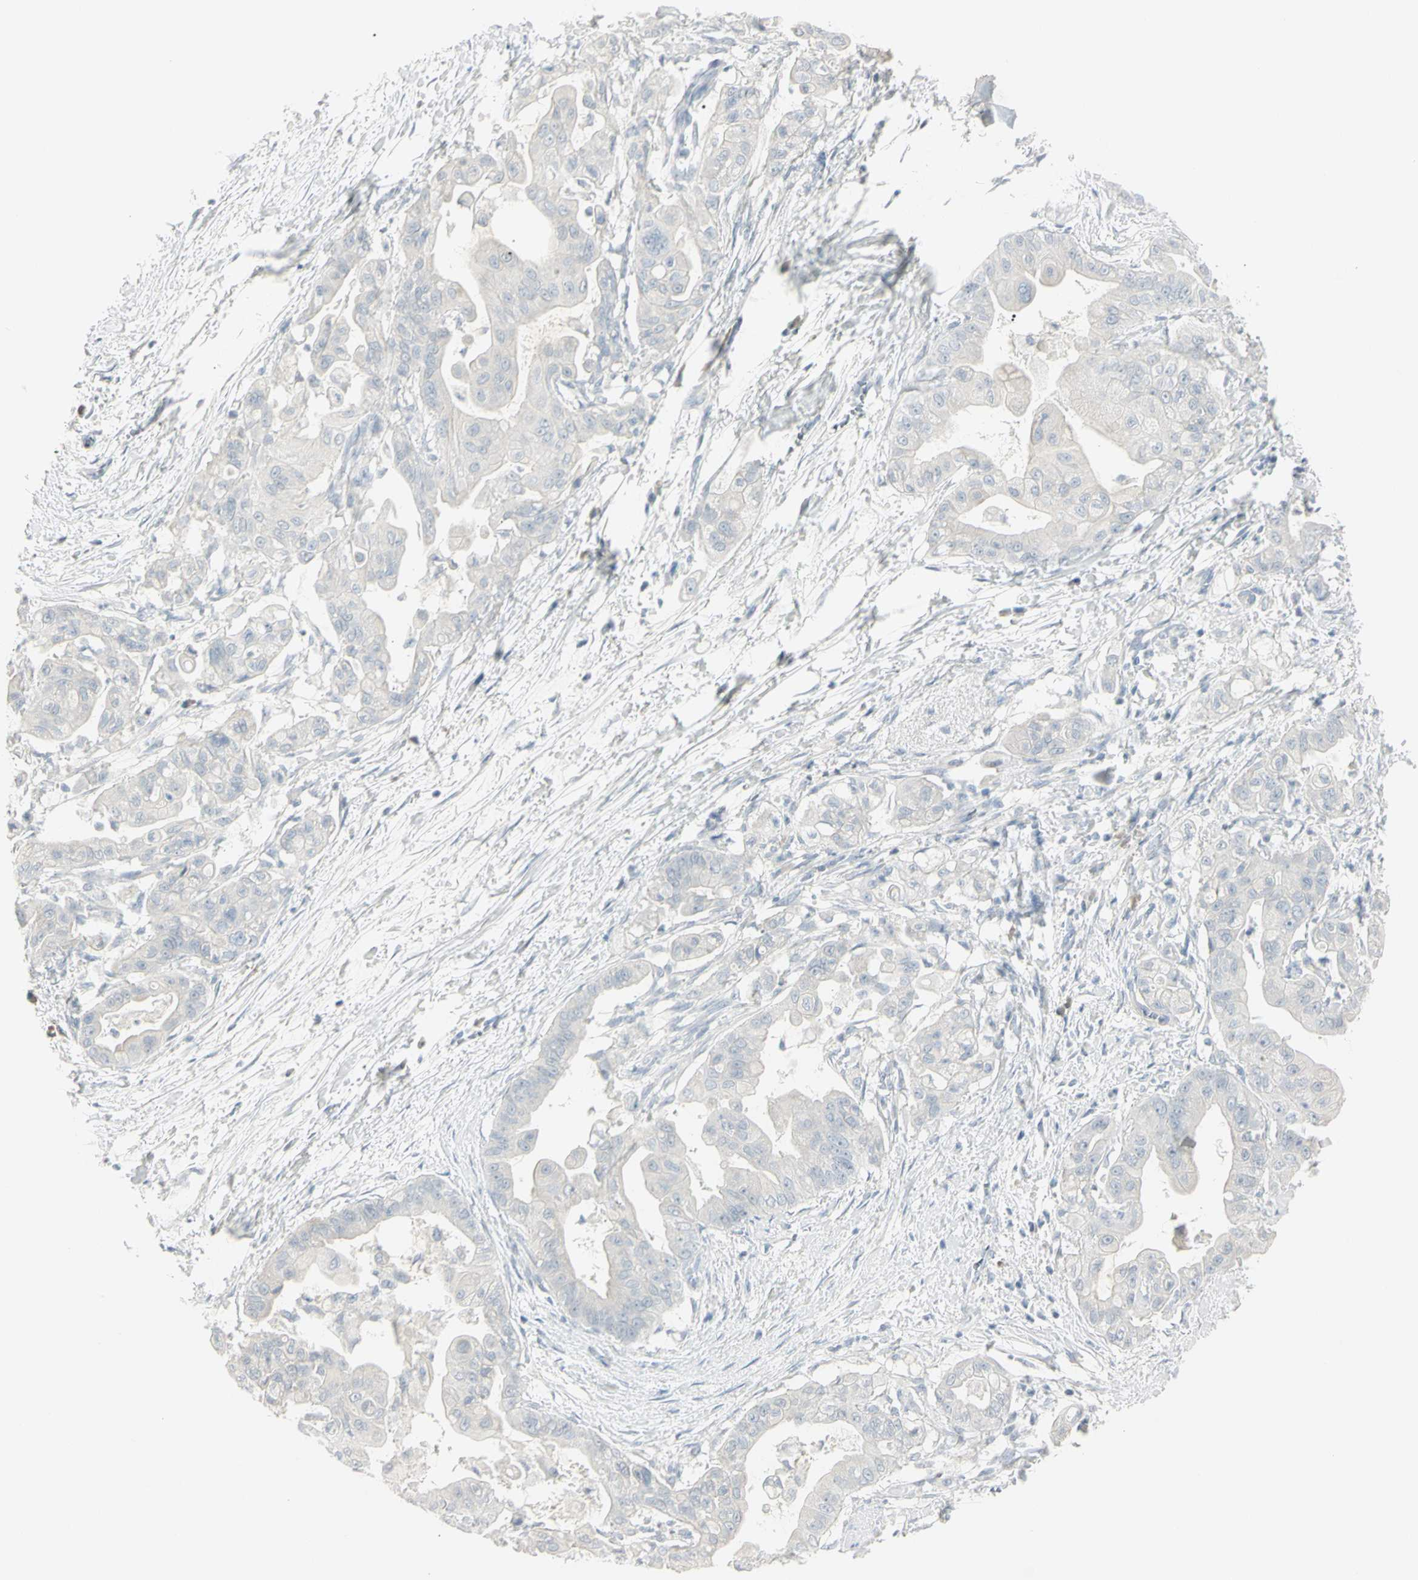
{"staining": {"intensity": "negative", "quantity": "none", "location": "none"}, "tissue": "pancreatic cancer", "cell_type": "Tumor cells", "image_type": "cancer", "snomed": [{"axis": "morphology", "description": "Adenocarcinoma, NOS"}, {"axis": "topography", "description": "Pancreas"}], "caption": "Tumor cells show no significant protein positivity in pancreatic adenocarcinoma.", "gene": "PIP", "patient": {"sex": "female", "age": 75}}